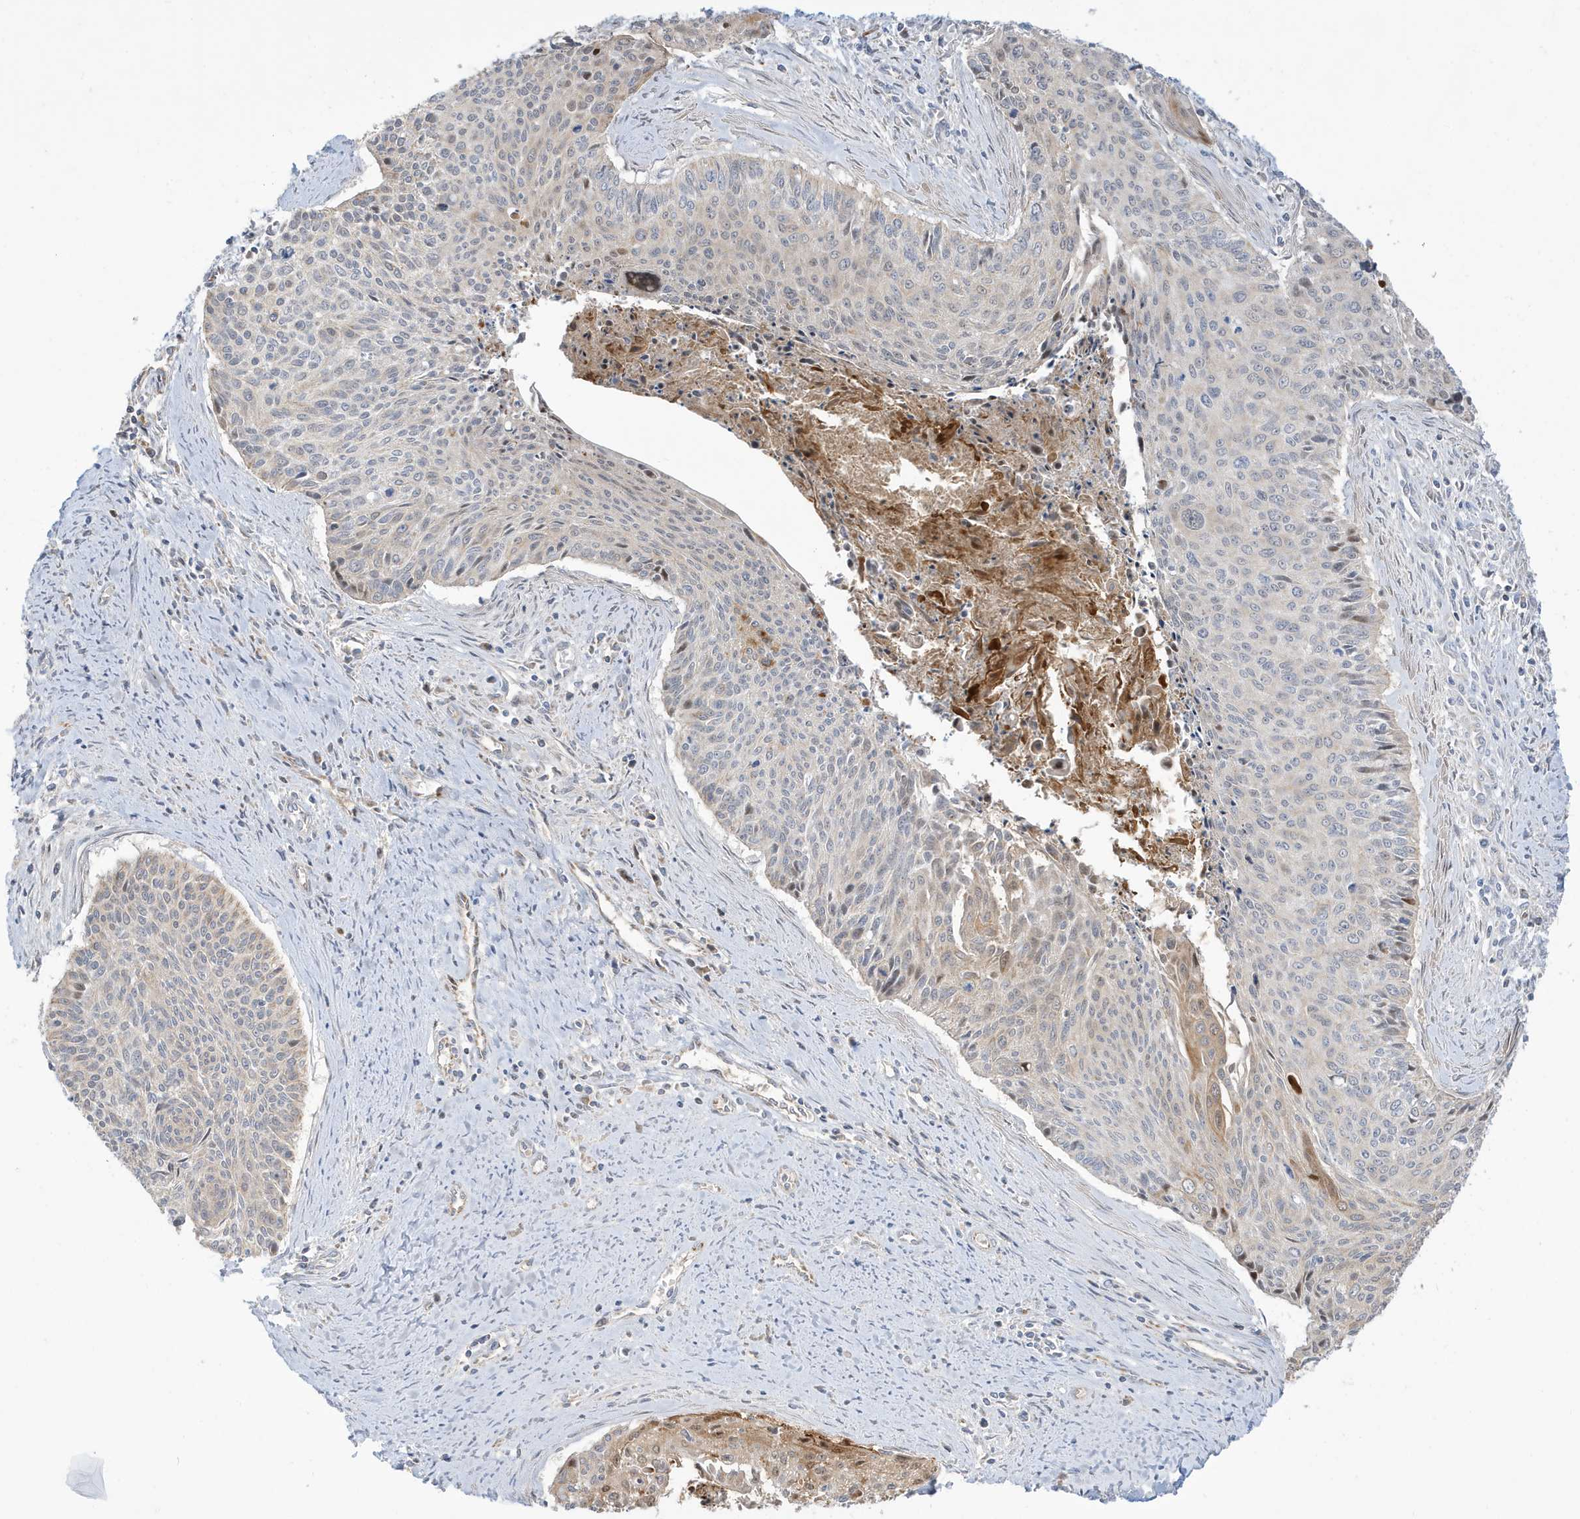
{"staining": {"intensity": "weak", "quantity": "<25%", "location": "cytoplasmic/membranous"}, "tissue": "cervical cancer", "cell_type": "Tumor cells", "image_type": "cancer", "snomed": [{"axis": "morphology", "description": "Squamous cell carcinoma, NOS"}, {"axis": "topography", "description": "Cervix"}], "caption": "IHC image of cervical cancer (squamous cell carcinoma) stained for a protein (brown), which exhibits no positivity in tumor cells.", "gene": "IFT57", "patient": {"sex": "female", "age": 55}}